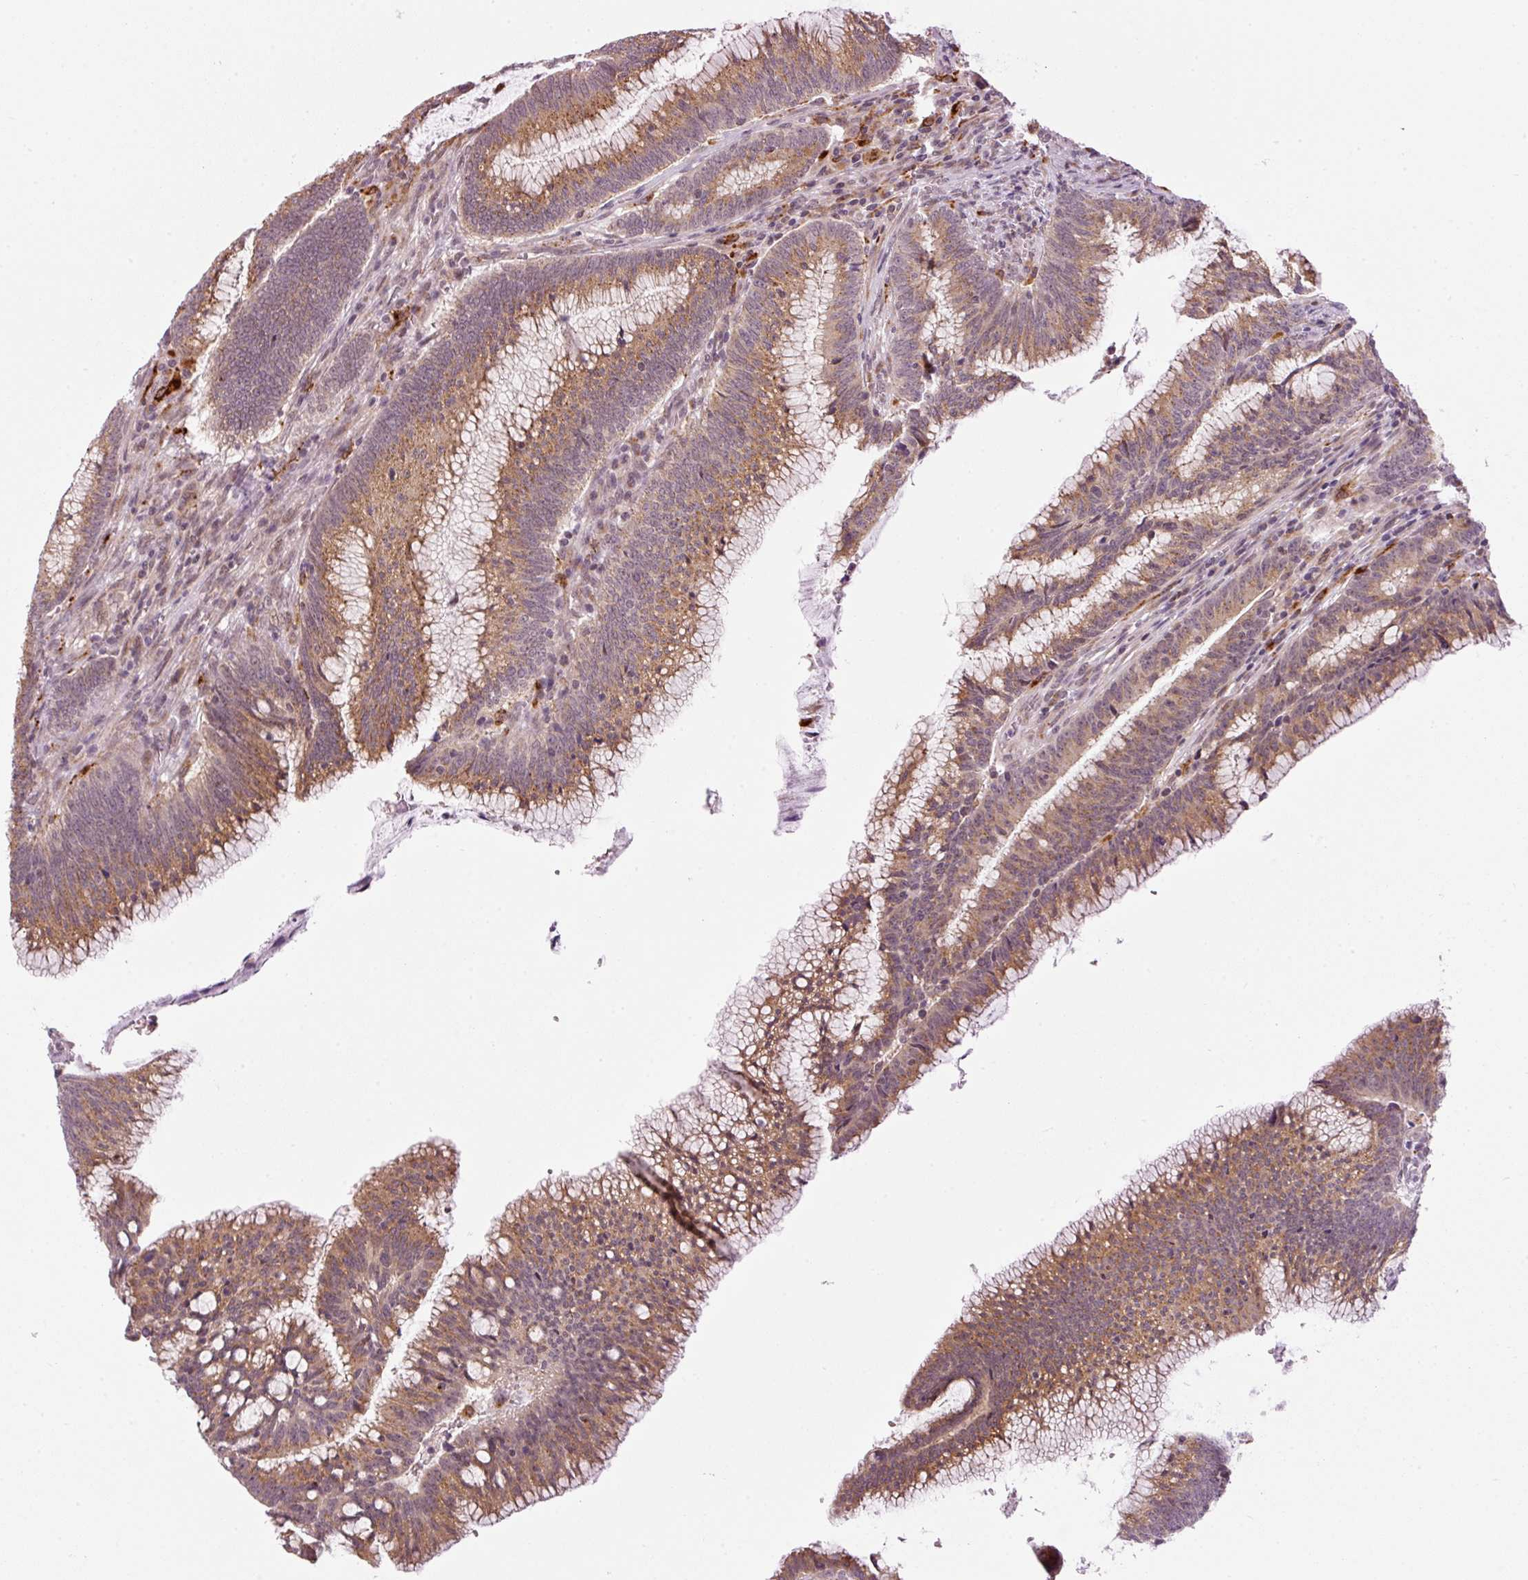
{"staining": {"intensity": "moderate", "quantity": ">75%", "location": "cytoplasmic/membranous"}, "tissue": "colorectal cancer", "cell_type": "Tumor cells", "image_type": "cancer", "snomed": [{"axis": "morphology", "description": "Adenocarcinoma, NOS"}, {"axis": "topography", "description": "Rectum"}], "caption": "This is a micrograph of immunohistochemistry staining of adenocarcinoma (colorectal), which shows moderate positivity in the cytoplasmic/membranous of tumor cells.", "gene": "ZNF639", "patient": {"sex": "female", "age": 77}}